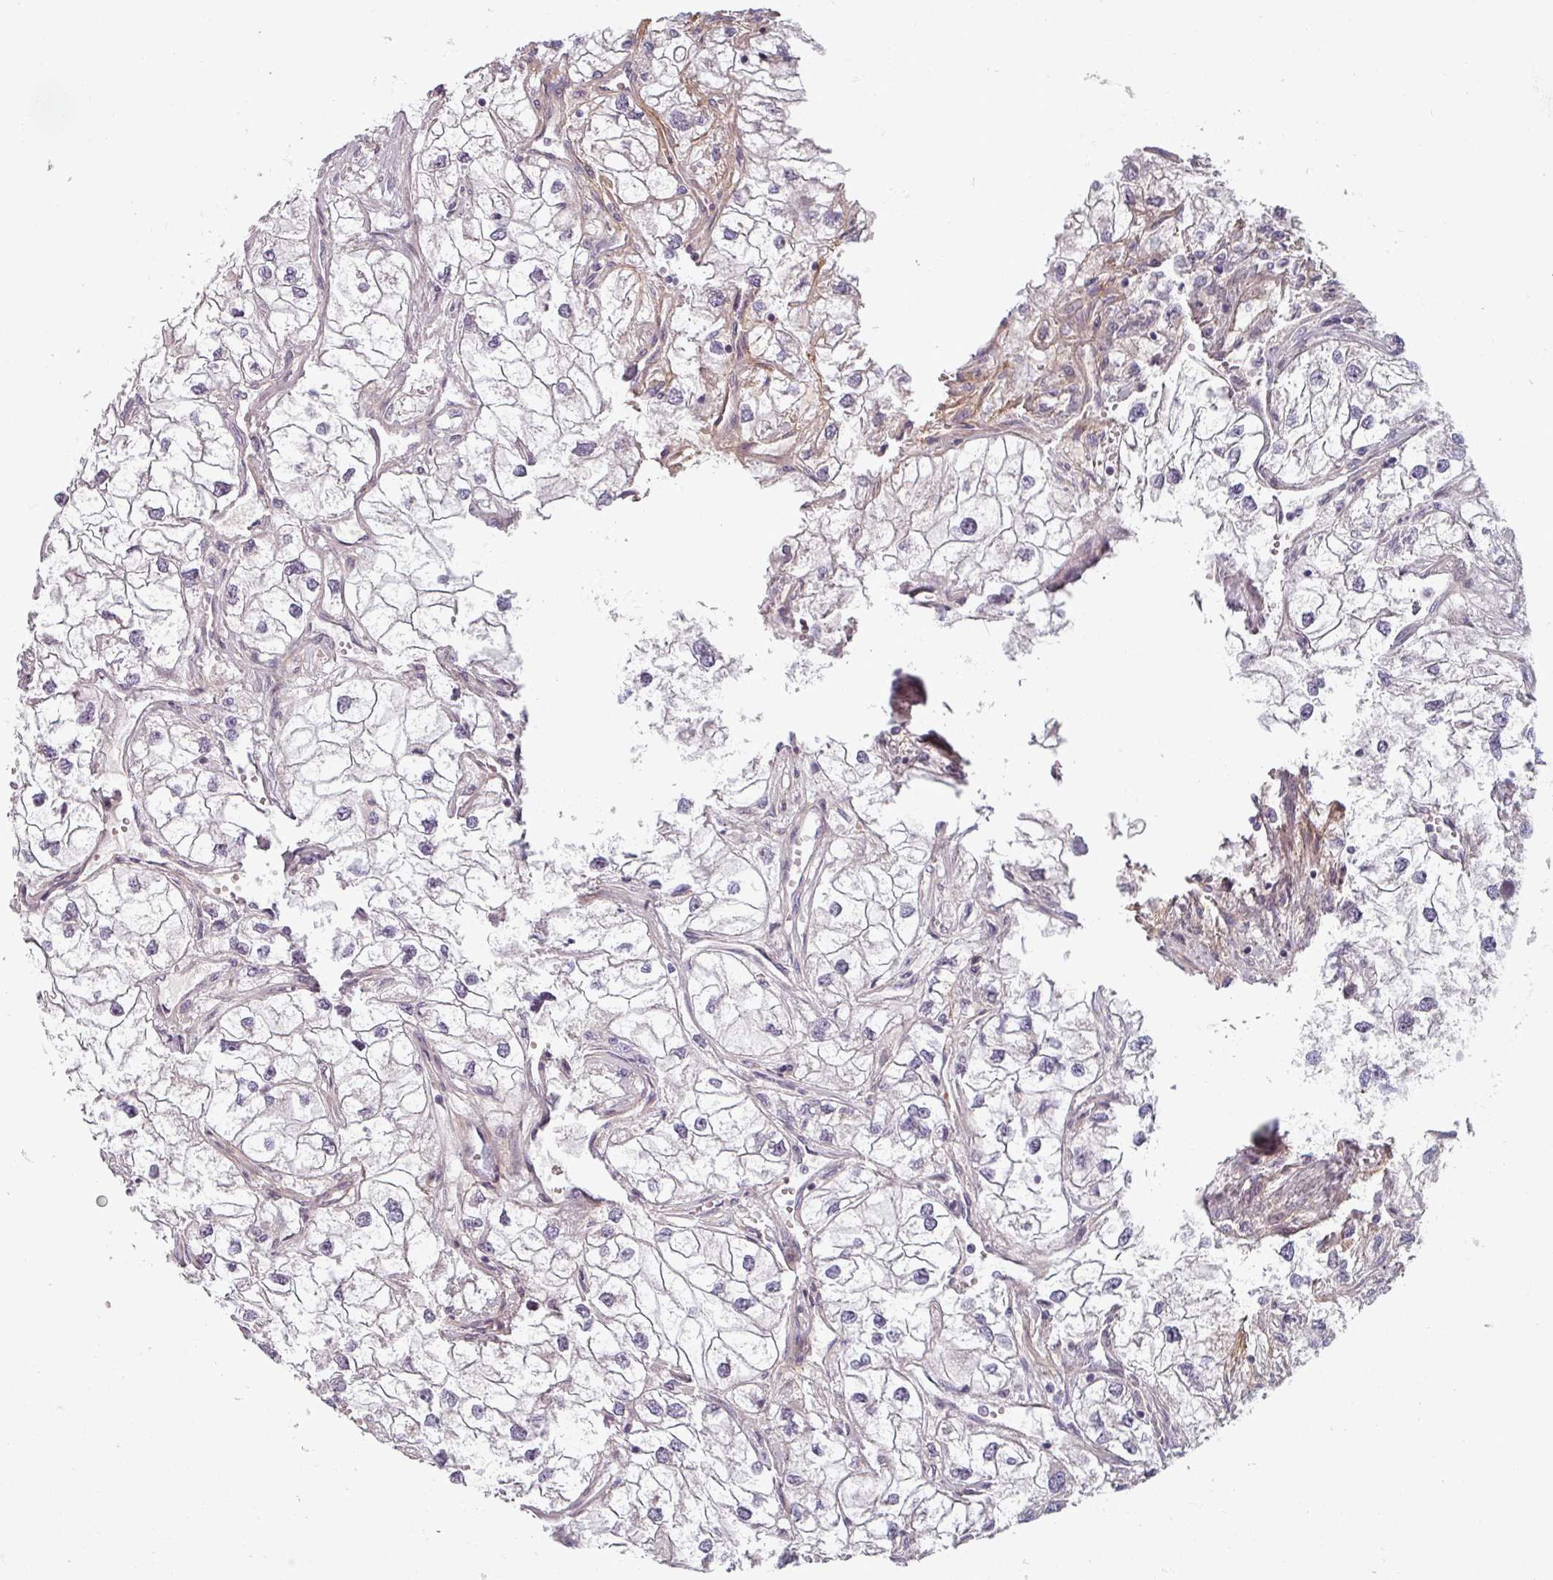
{"staining": {"intensity": "negative", "quantity": "none", "location": "none"}, "tissue": "renal cancer", "cell_type": "Tumor cells", "image_type": "cancer", "snomed": [{"axis": "morphology", "description": "Adenocarcinoma, NOS"}, {"axis": "topography", "description": "Kidney"}], "caption": "Immunohistochemical staining of human adenocarcinoma (renal) shows no significant staining in tumor cells.", "gene": "CYB5RL", "patient": {"sex": "male", "age": 59}}